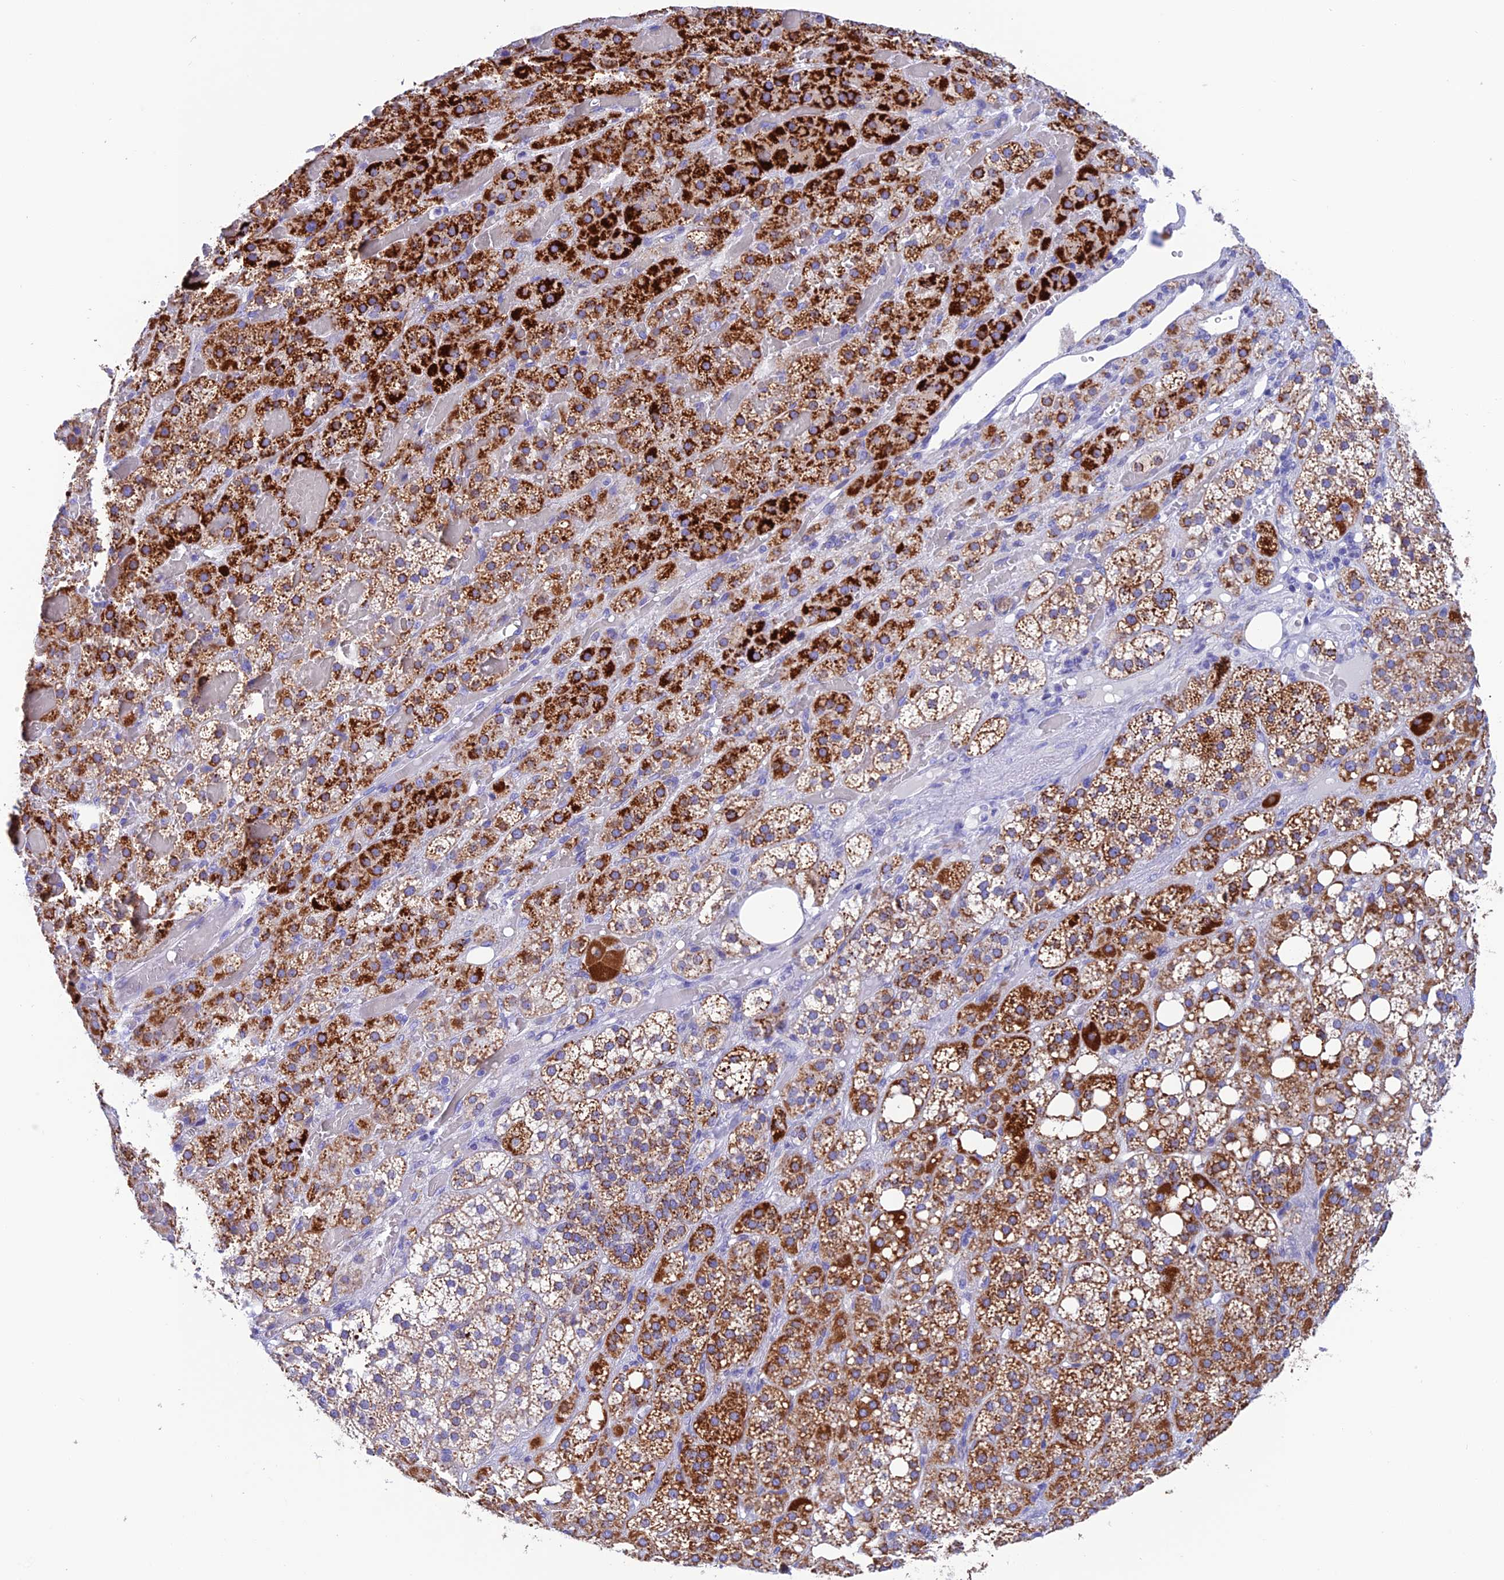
{"staining": {"intensity": "strong", "quantity": "25%-75%", "location": "cytoplasmic/membranous"}, "tissue": "adrenal gland", "cell_type": "Glandular cells", "image_type": "normal", "snomed": [{"axis": "morphology", "description": "Normal tissue, NOS"}, {"axis": "topography", "description": "Adrenal gland"}], "caption": "An IHC micrograph of unremarkable tissue is shown. Protein staining in brown highlights strong cytoplasmic/membranous positivity in adrenal gland within glandular cells.", "gene": "NXPE4", "patient": {"sex": "female", "age": 59}}